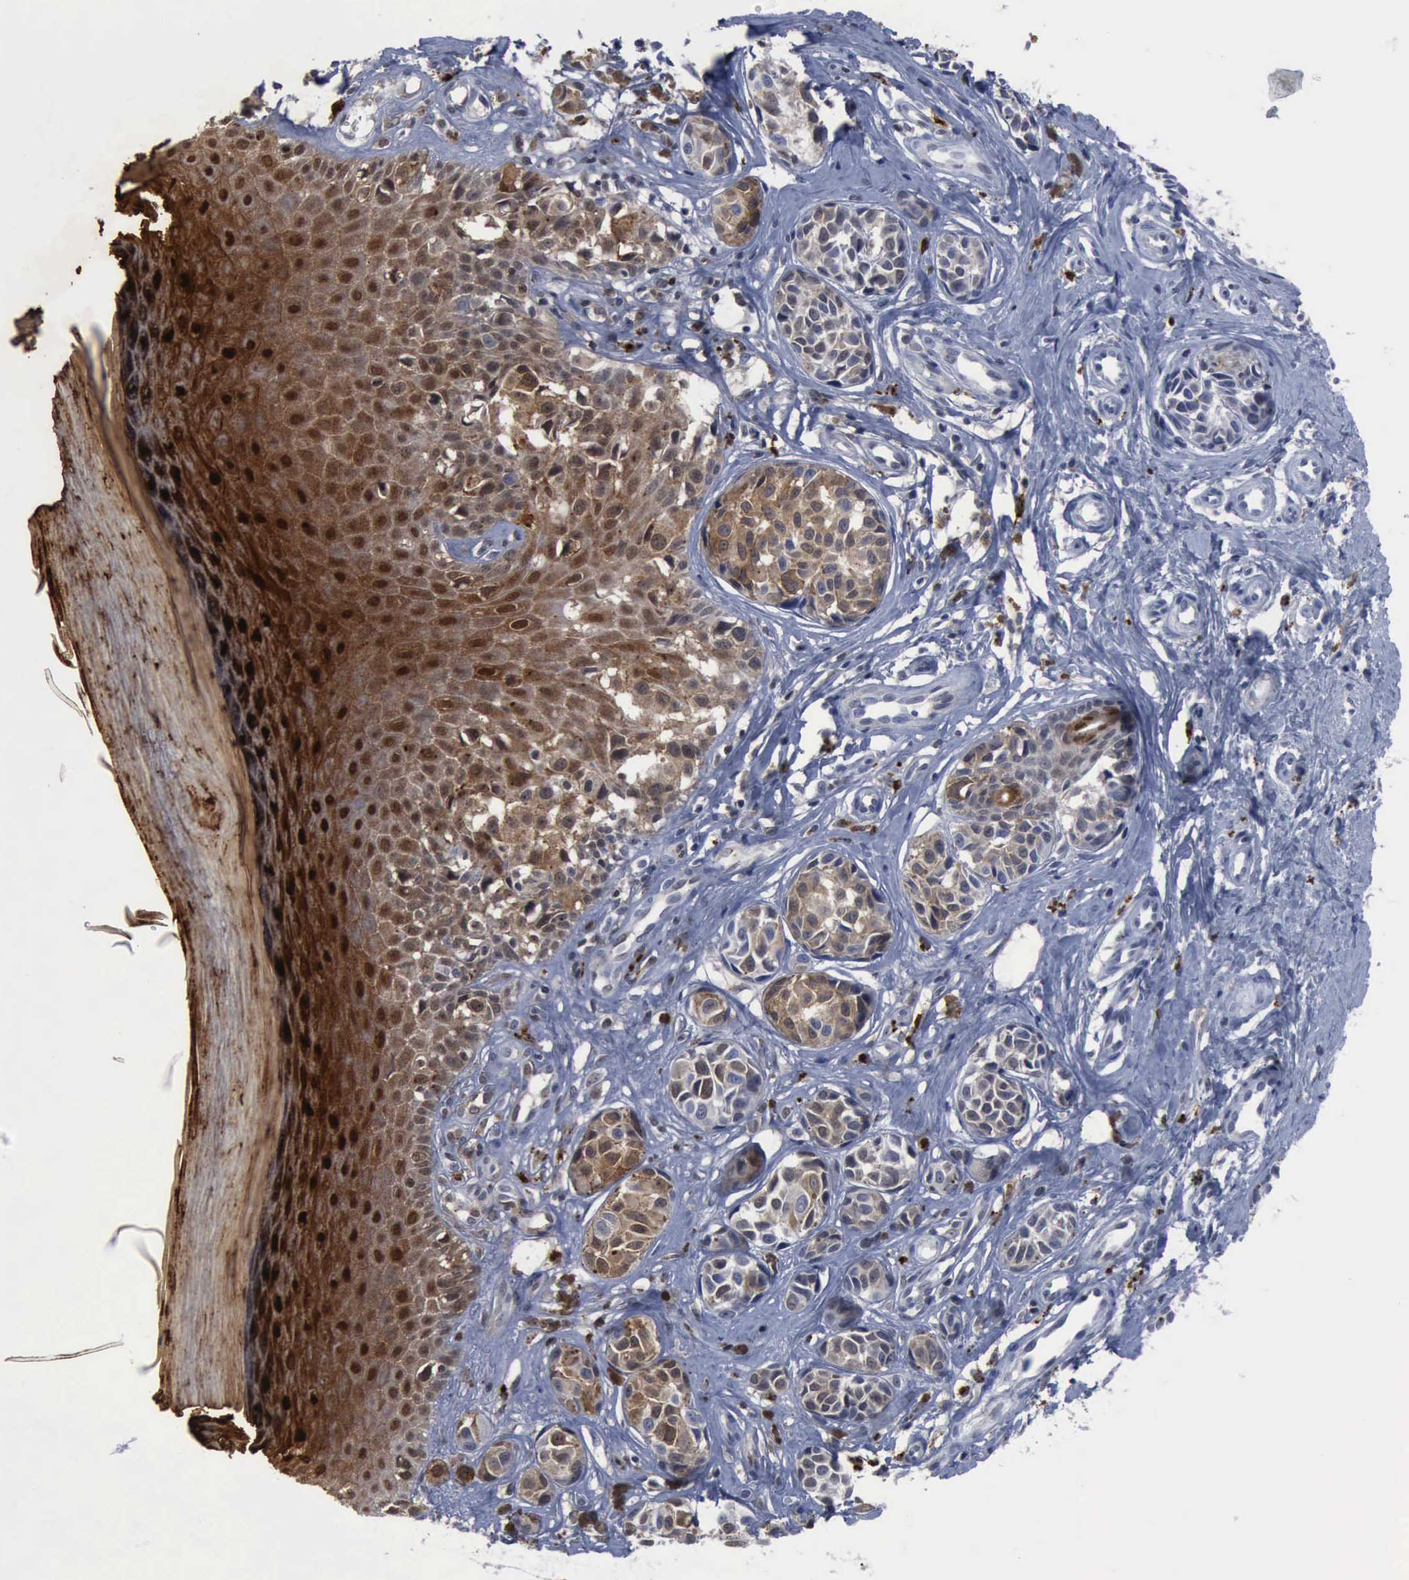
{"staining": {"intensity": "moderate", "quantity": "25%-75%", "location": "cytoplasmic/membranous"}, "tissue": "melanoma", "cell_type": "Tumor cells", "image_type": "cancer", "snomed": [{"axis": "morphology", "description": "Malignant melanoma, NOS"}, {"axis": "topography", "description": "Skin"}], "caption": "Melanoma stained with a protein marker exhibits moderate staining in tumor cells.", "gene": "CSTA", "patient": {"sex": "female", "age": 55}}